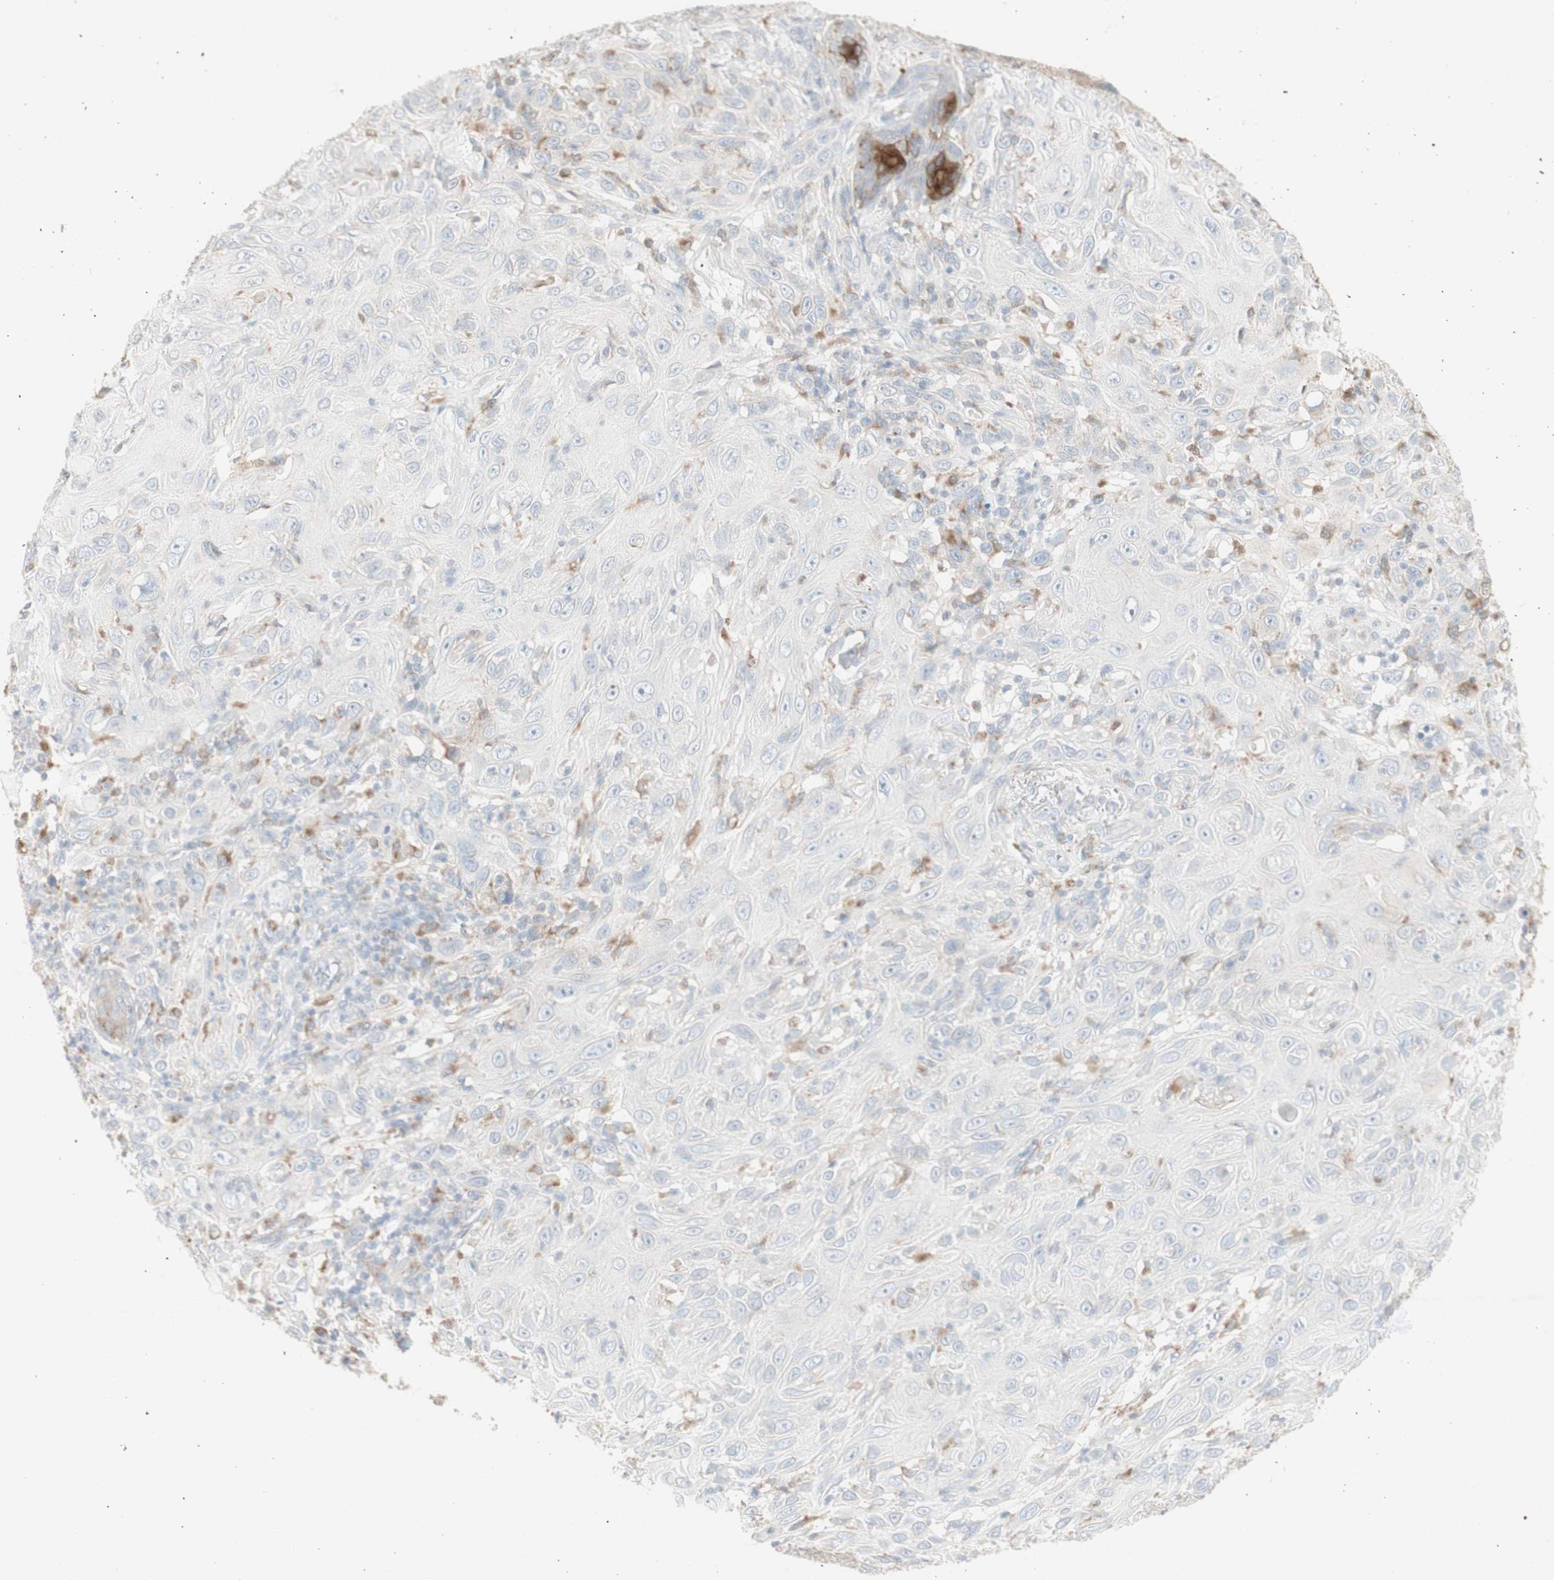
{"staining": {"intensity": "negative", "quantity": "none", "location": "none"}, "tissue": "skin cancer", "cell_type": "Tumor cells", "image_type": "cancer", "snomed": [{"axis": "morphology", "description": "Squamous cell carcinoma, NOS"}, {"axis": "topography", "description": "Skin"}], "caption": "A micrograph of human skin cancer is negative for staining in tumor cells.", "gene": "ATP6V1B1", "patient": {"sex": "female", "age": 88}}